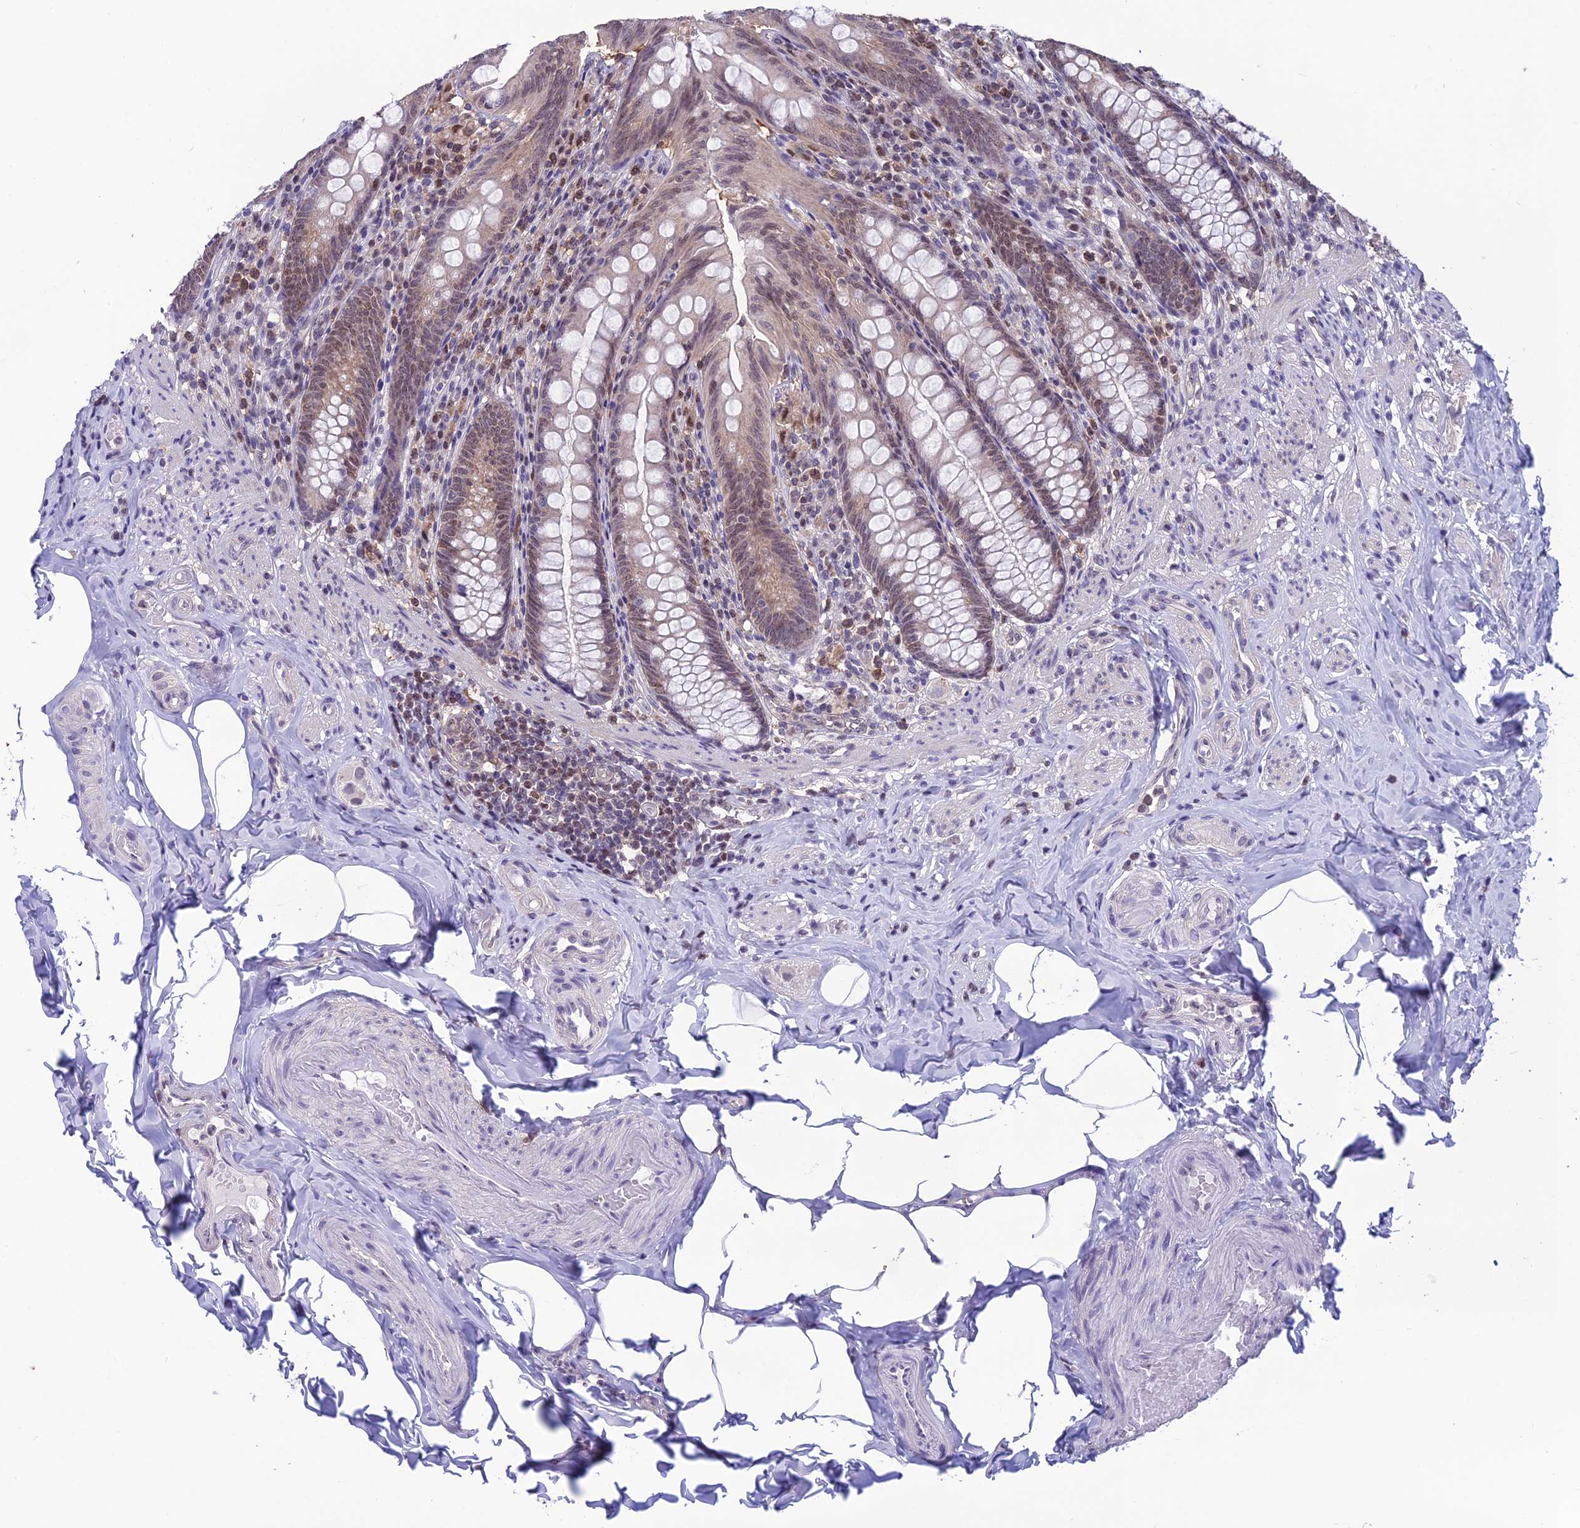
{"staining": {"intensity": "weak", "quantity": "25%-75%", "location": "nuclear"}, "tissue": "appendix", "cell_type": "Glandular cells", "image_type": "normal", "snomed": [{"axis": "morphology", "description": "Normal tissue, NOS"}, {"axis": "topography", "description": "Appendix"}], "caption": "Appendix stained for a protein (brown) reveals weak nuclear positive positivity in approximately 25%-75% of glandular cells.", "gene": "MIS12", "patient": {"sex": "male", "age": 55}}